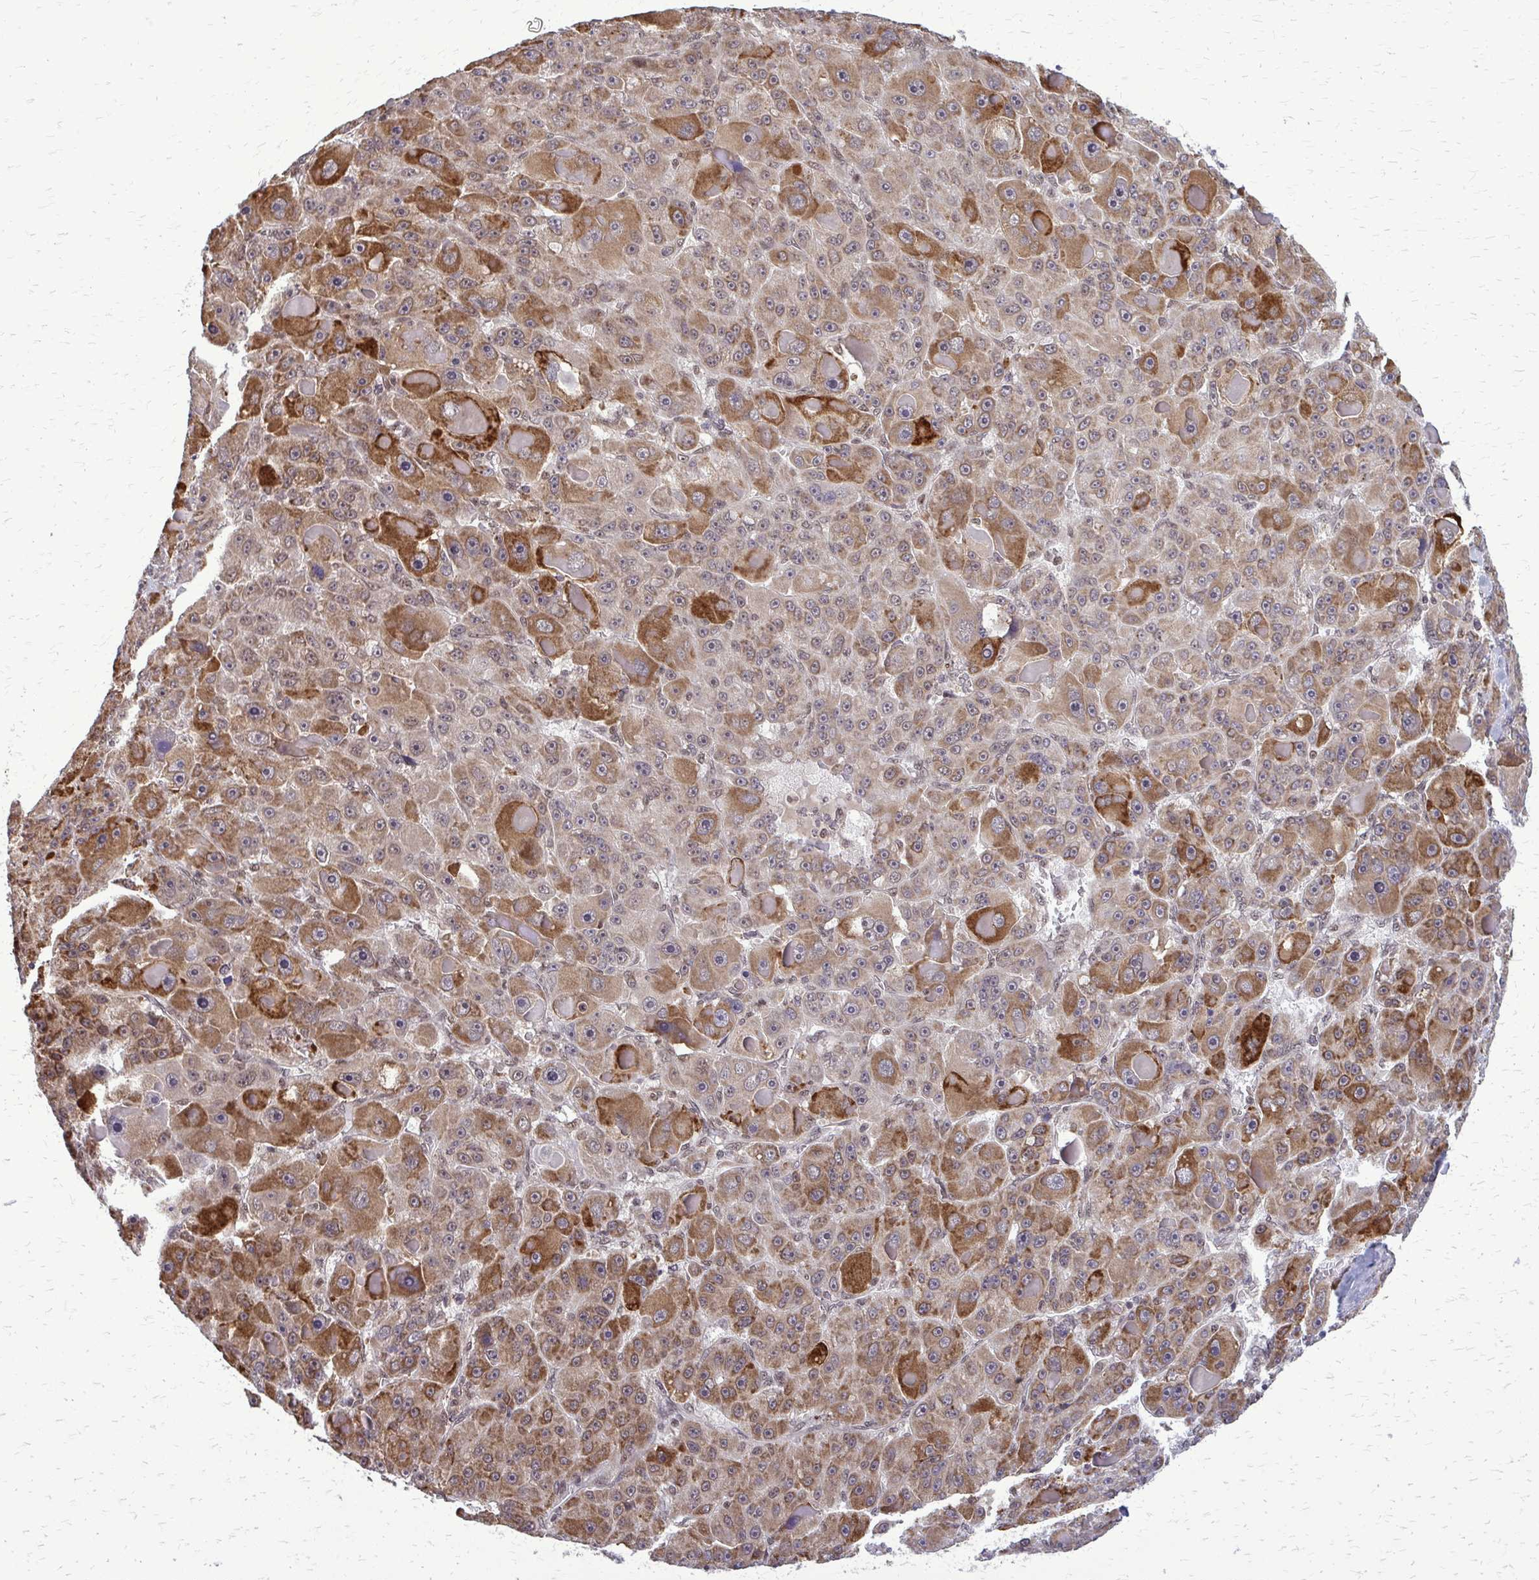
{"staining": {"intensity": "moderate", "quantity": "25%-75%", "location": "cytoplasmic/membranous"}, "tissue": "liver cancer", "cell_type": "Tumor cells", "image_type": "cancer", "snomed": [{"axis": "morphology", "description": "Carcinoma, Hepatocellular, NOS"}, {"axis": "topography", "description": "Liver"}], "caption": "Brown immunohistochemical staining in human liver cancer (hepatocellular carcinoma) reveals moderate cytoplasmic/membranous staining in about 25%-75% of tumor cells.", "gene": "HDAC3", "patient": {"sex": "male", "age": 76}}